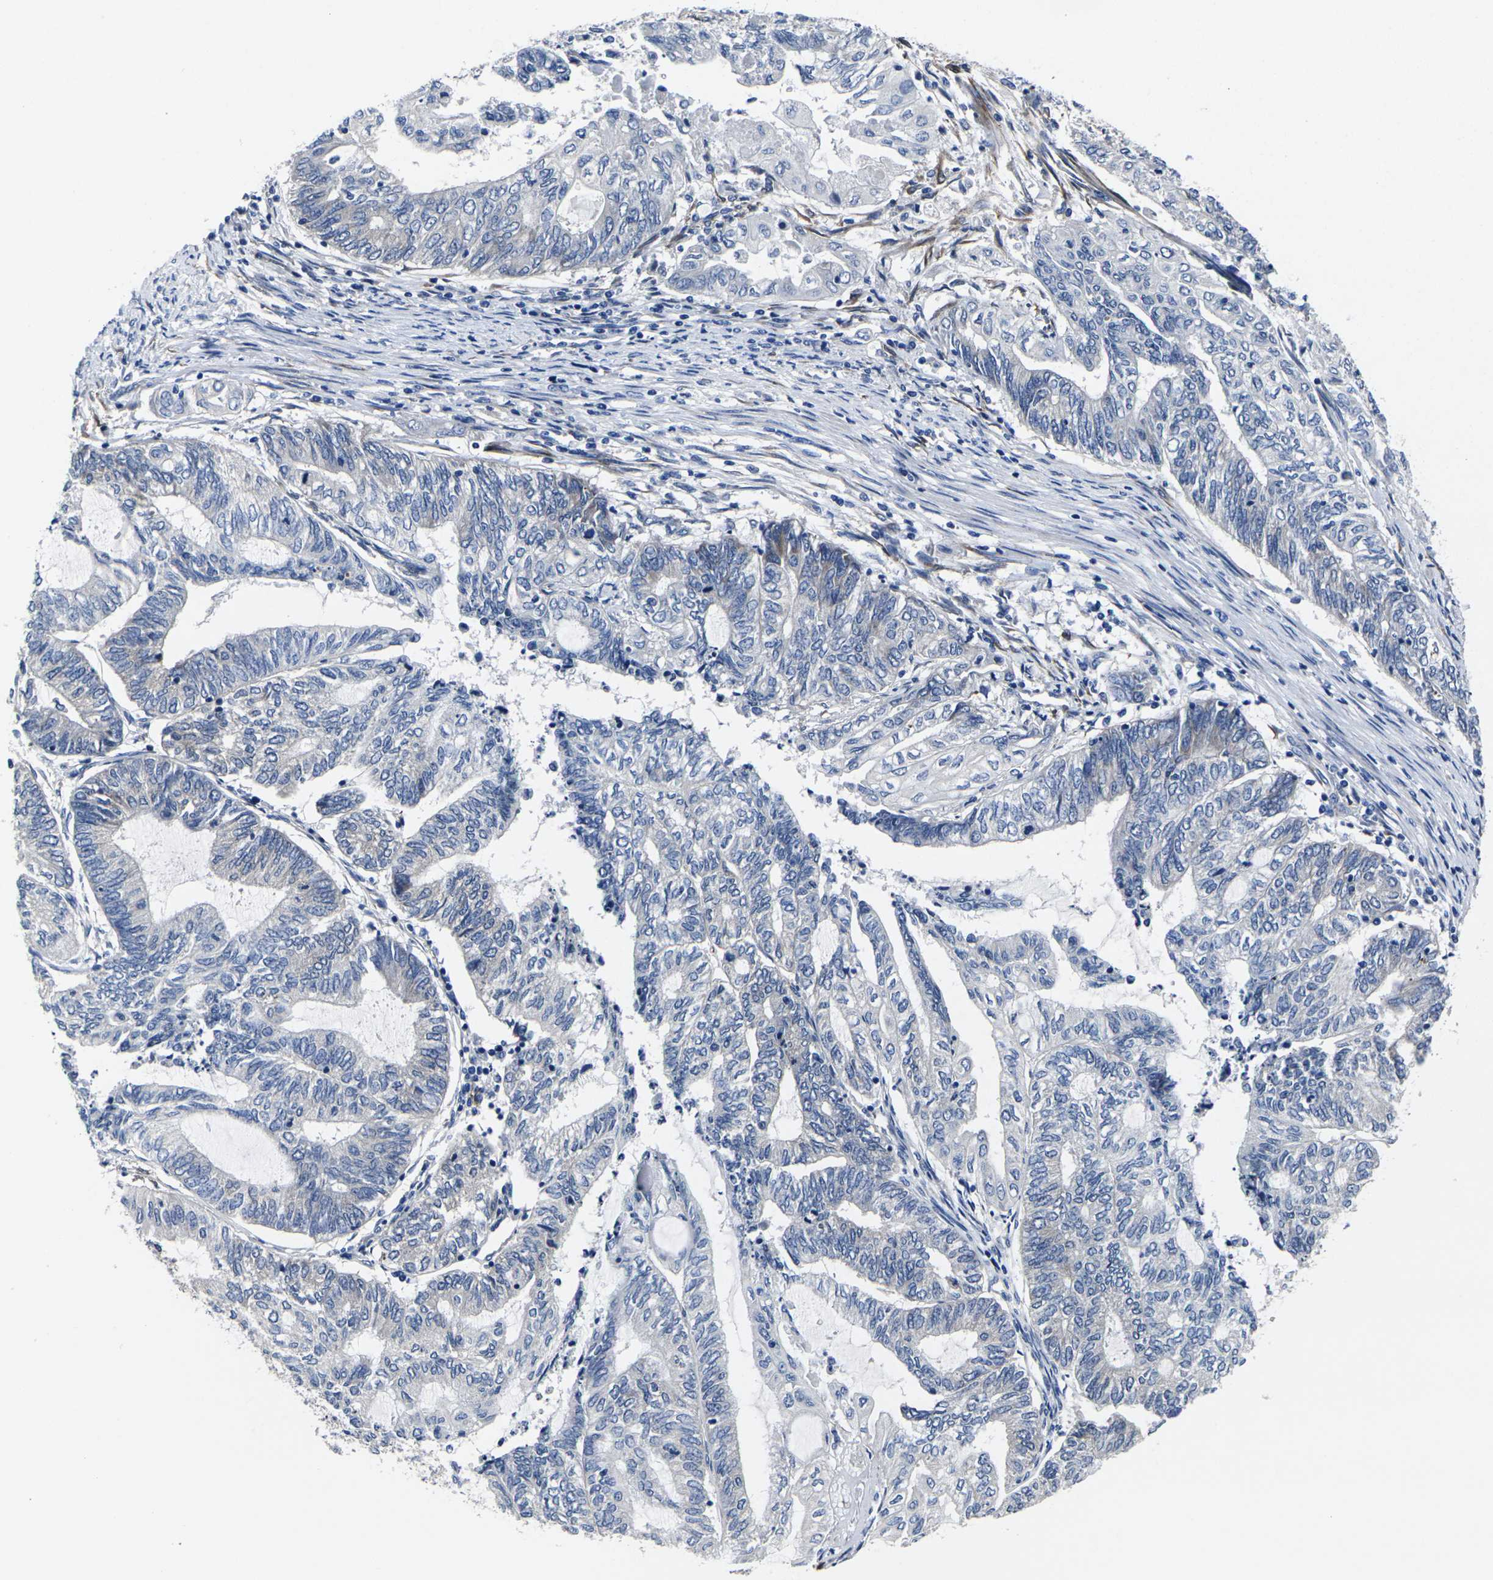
{"staining": {"intensity": "negative", "quantity": "none", "location": "none"}, "tissue": "endometrial cancer", "cell_type": "Tumor cells", "image_type": "cancer", "snomed": [{"axis": "morphology", "description": "Adenocarcinoma, NOS"}, {"axis": "topography", "description": "Uterus"}, {"axis": "topography", "description": "Endometrium"}], "caption": "There is no significant expression in tumor cells of adenocarcinoma (endometrial).", "gene": "CYP2C8", "patient": {"sex": "female", "age": 70}}